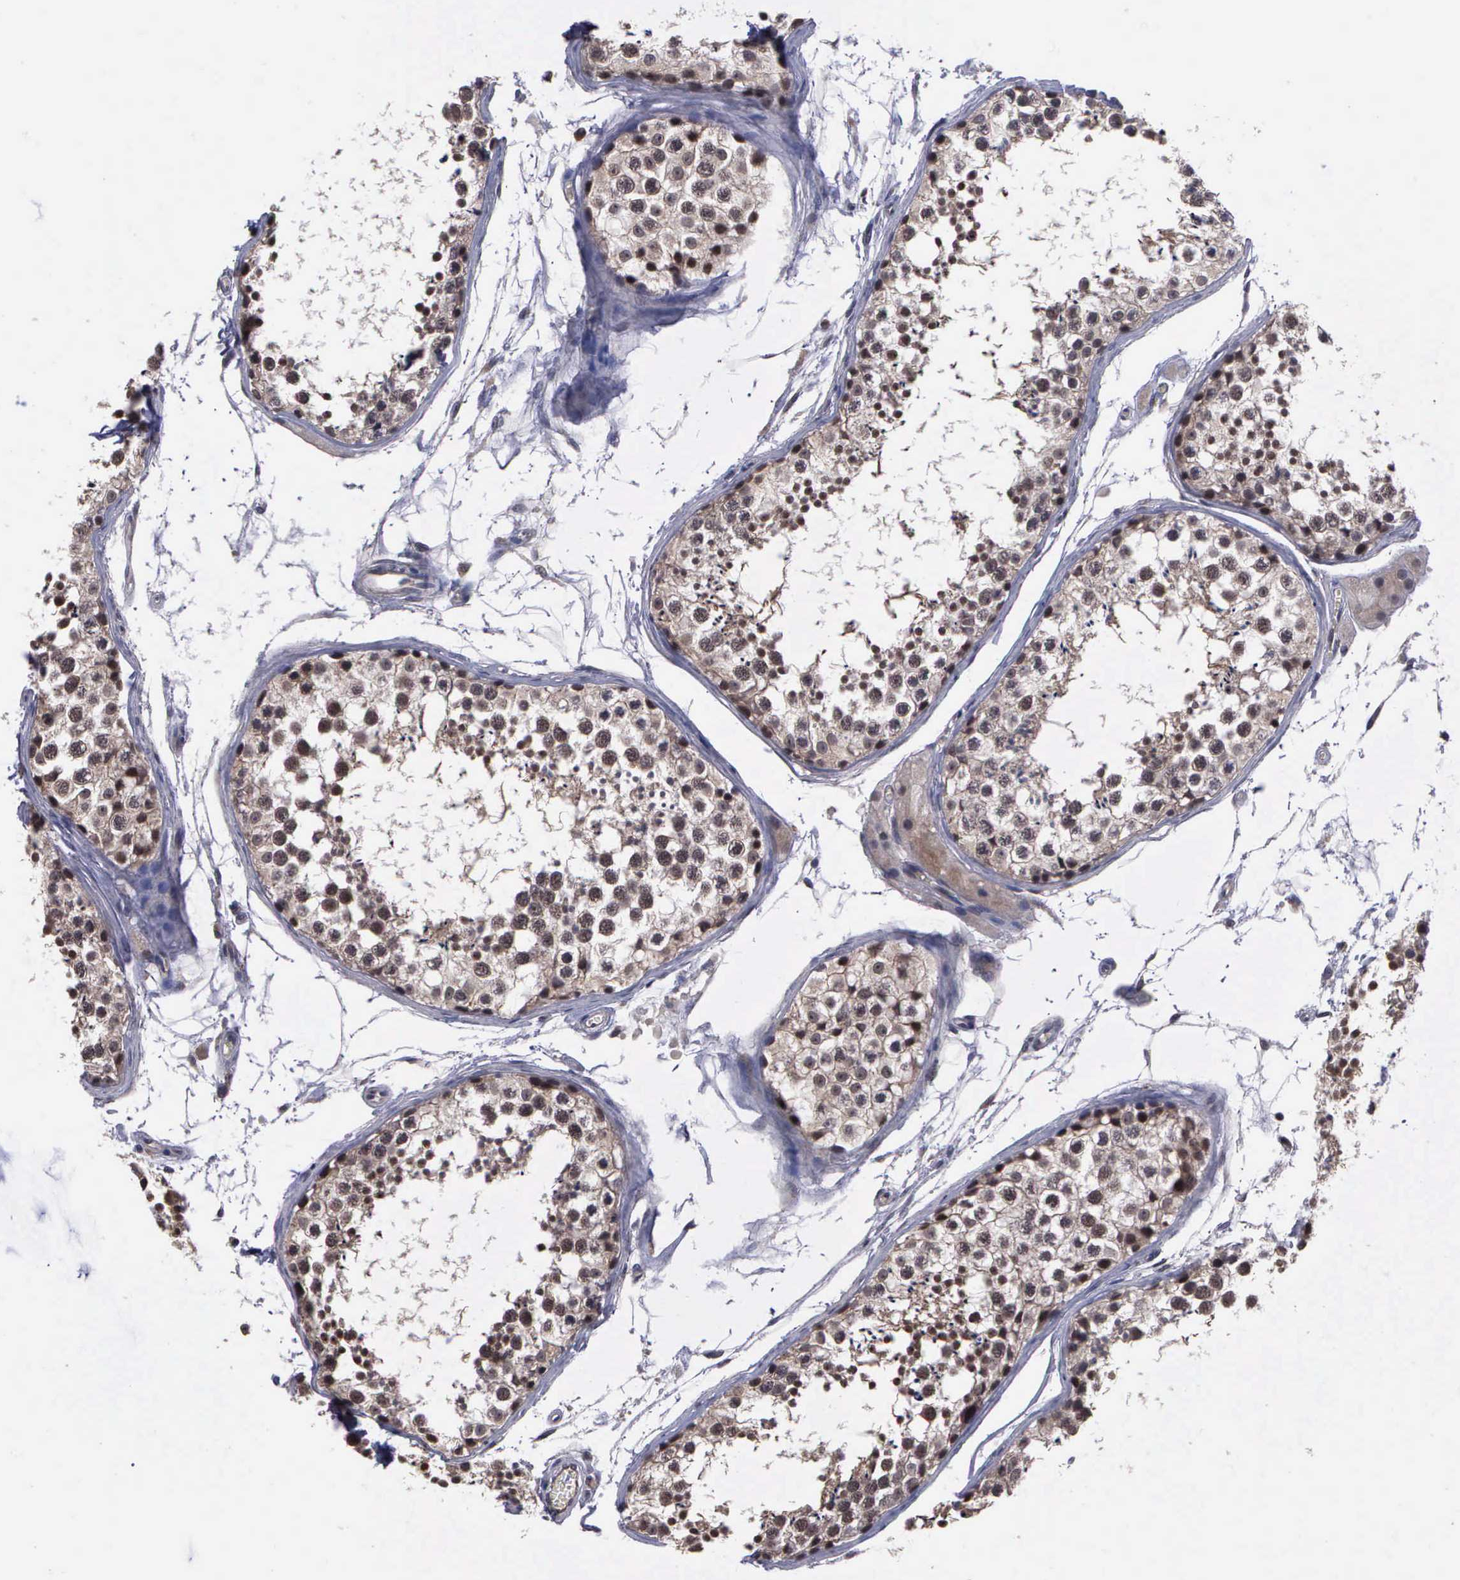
{"staining": {"intensity": "strong", "quantity": ">75%", "location": "cytoplasmic/membranous,nuclear"}, "tissue": "testis", "cell_type": "Cells in seminiferous ducts", "image_type": "normal", "snomed": [{"axis": "morphology", "description": "Normal tissue, NOS"}, {"axis": "topography", "description": "Testis"}], "caption": "This photomicrograph demonstrates immunohistochemistry staining of unremarkable testis, with high strong cytoplasmic/membranous,nuclear expression in approximately >75% of cells in seminiferous ducts.", "gene": "MAP3K9", "patient": {"sex": "male", "age": 57}}